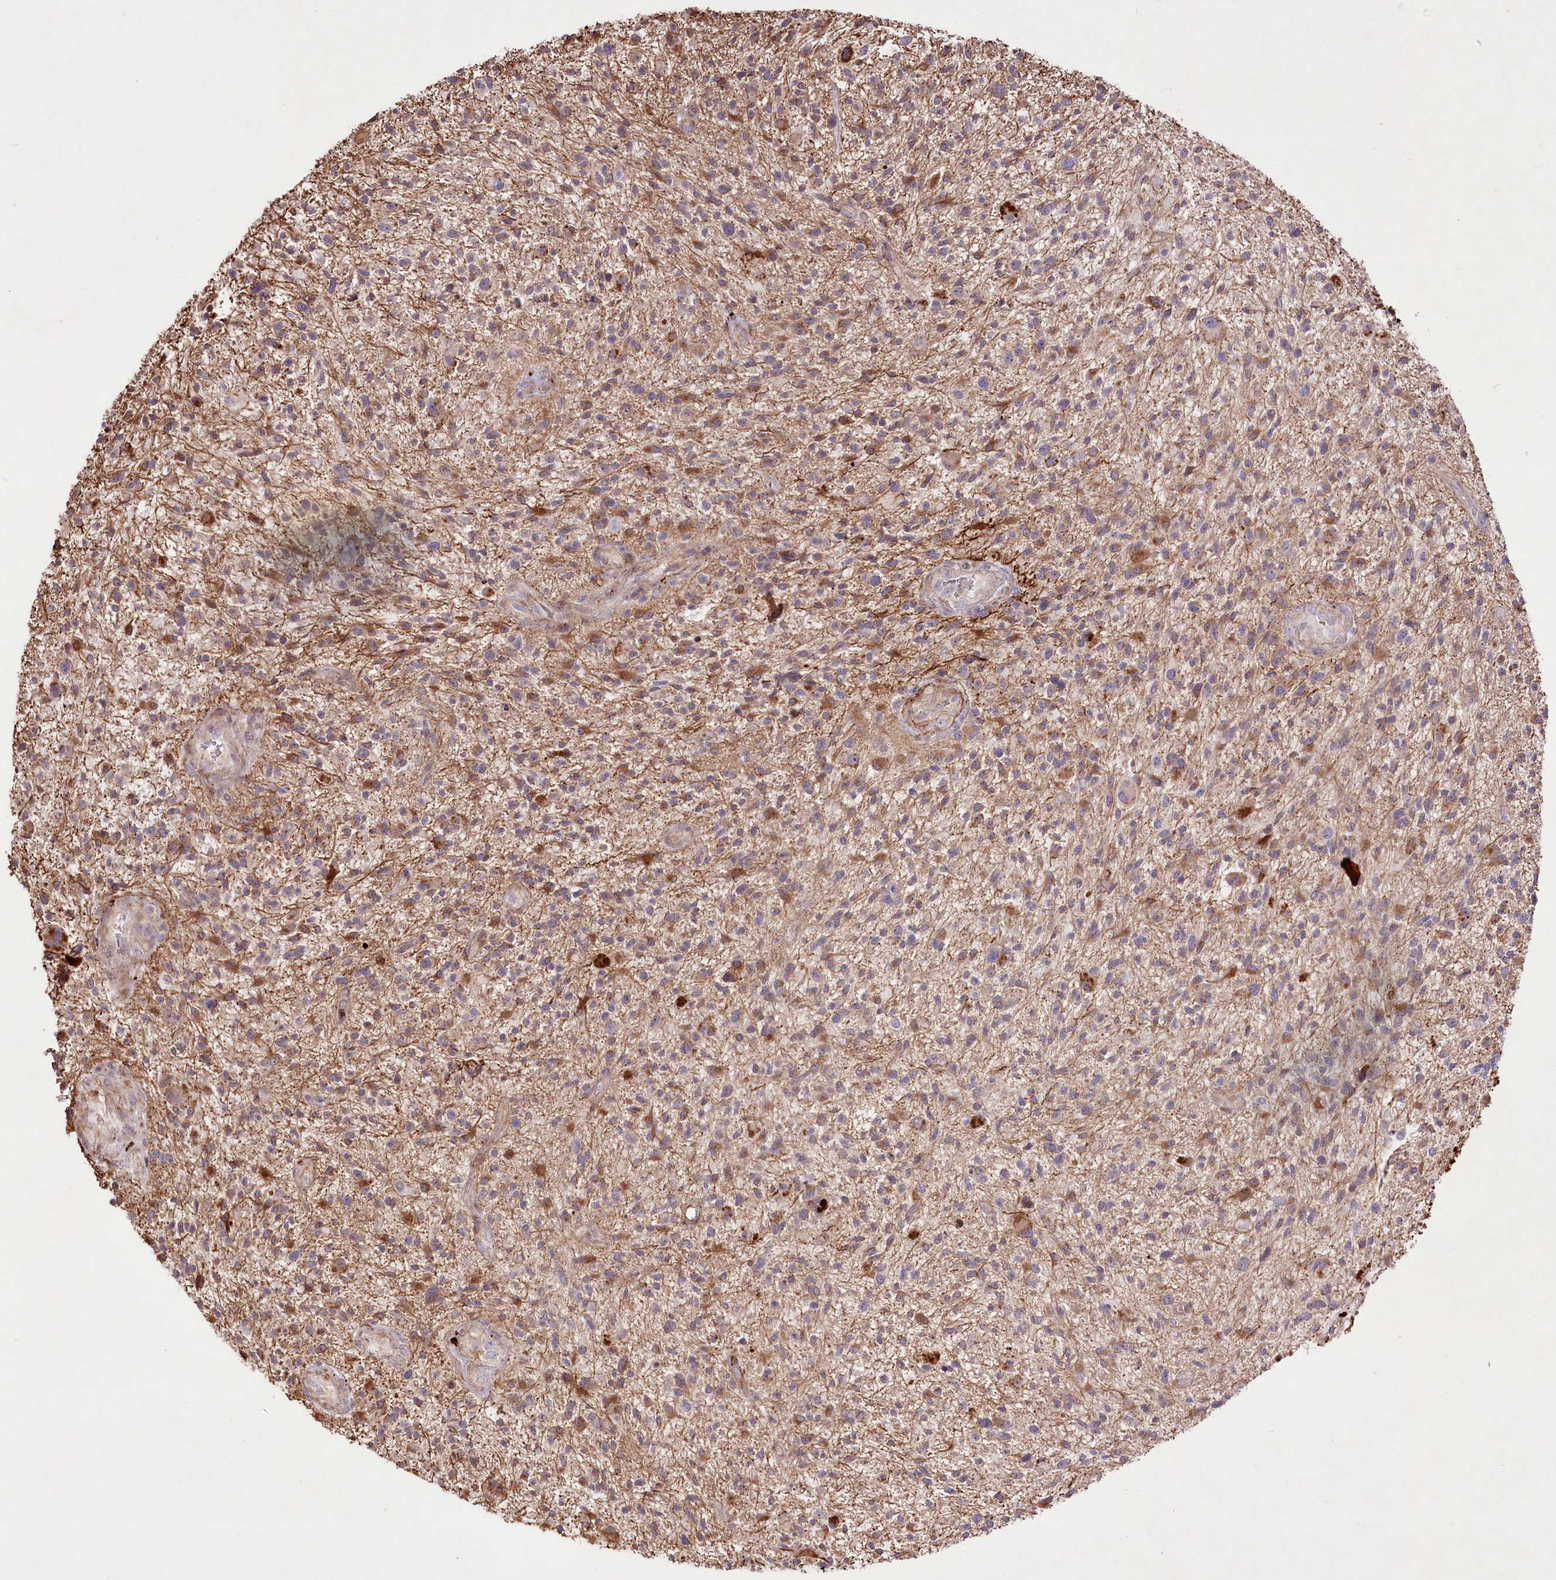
{"staining": {"intensity": "weak", "quantity": "25%-75%", "location": "cytoplasmic/membranous"}, "tissue": "glioma", "cell_type": "Tumor cells", "image_type": "cancer", "snomed": [{"axis": "morphology", "description": "Glioma, malignant, High grade"}, {"axis": "topography", "description": "Brain"}], "caption": "Protein analysis of high-grade glioma (malignant) tissue demonstrates weak cytoplasmic/membranous staining in approximately 25%-75% of tumor cells.", "gene": "RNF24", "patient": {"sex": "male", "age": 47}}